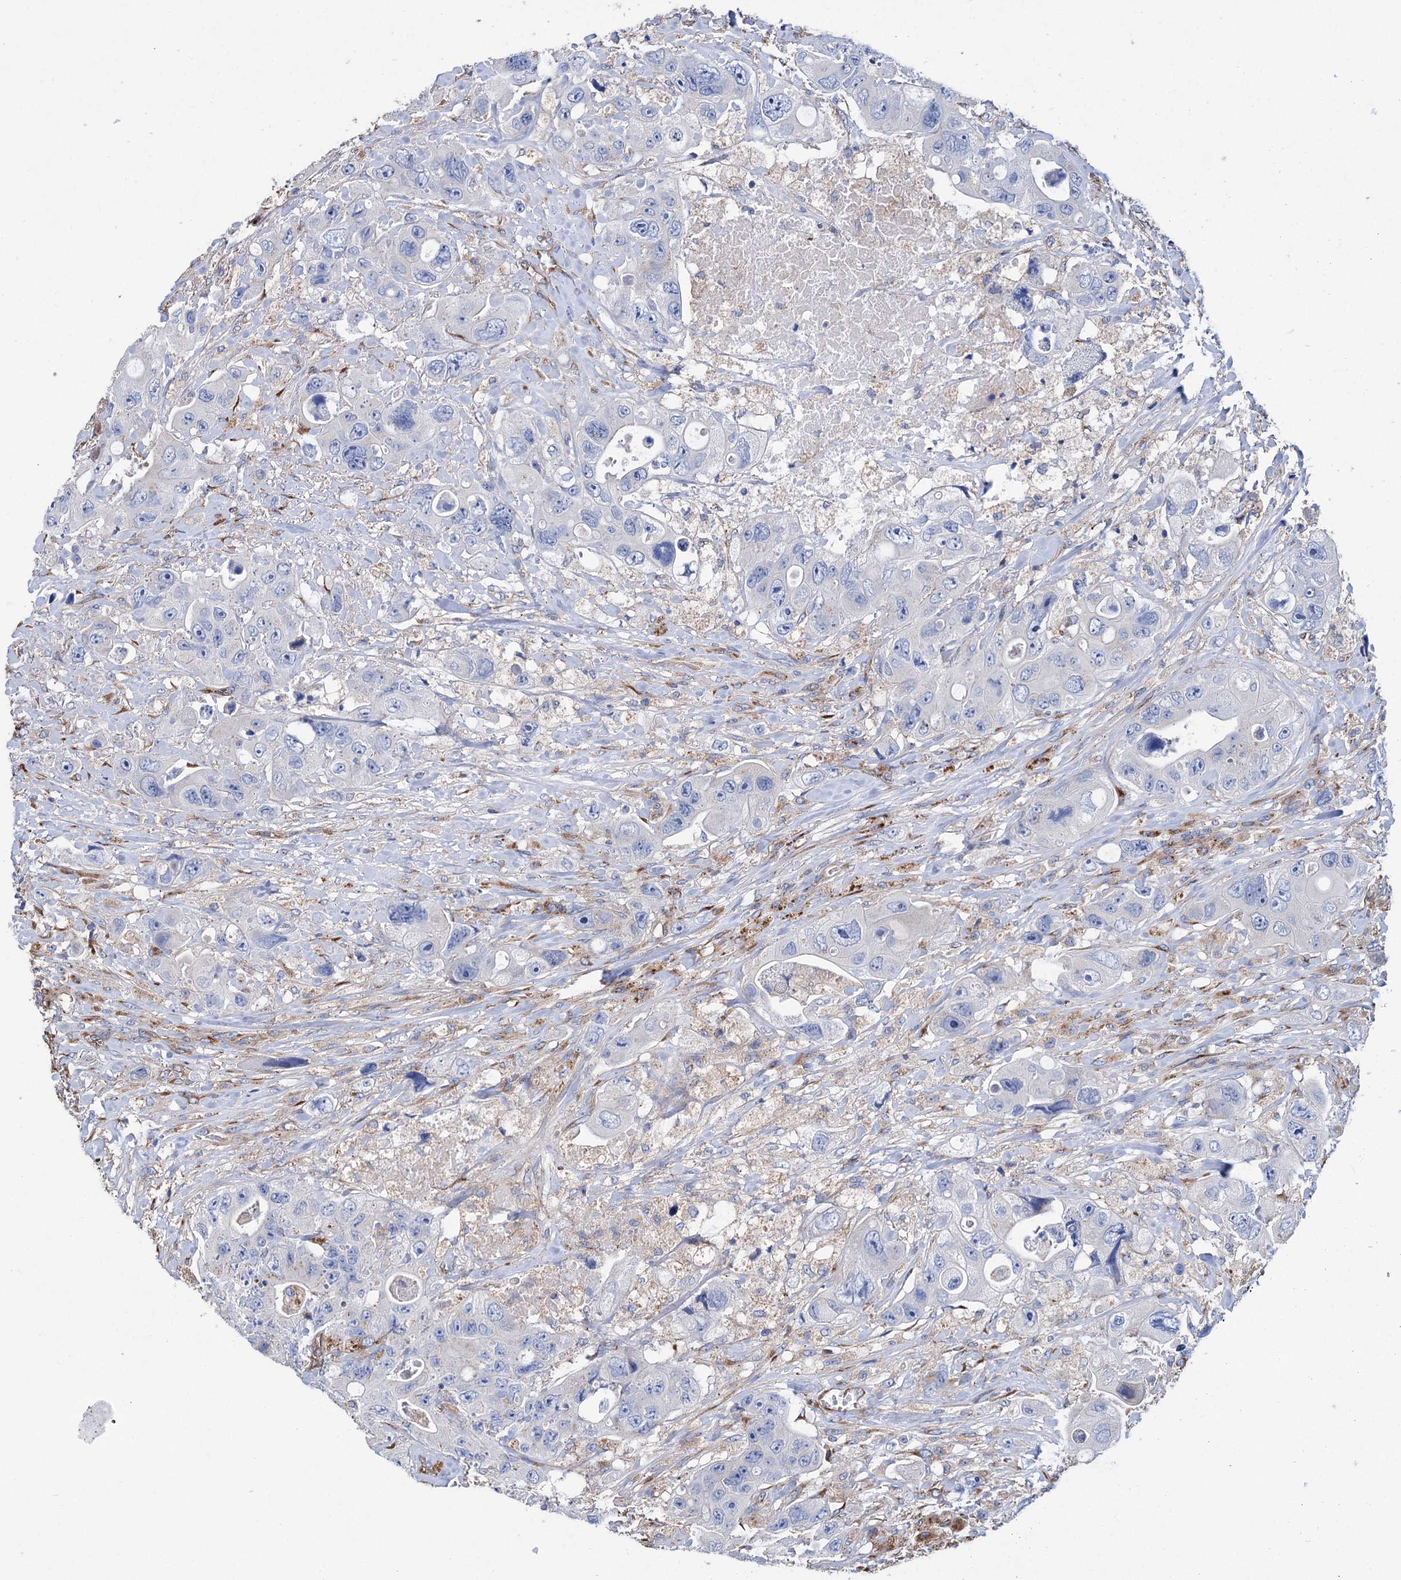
{"staining": {"intensity": "negative", "quantity": "none", "location": "none"}, "tissue": "colorectal cancer", "cell_type": "Tumor cells", "image_type": "cancer", "snomed": [{"axis": "morphology", "description": "Adenocarcinoma, NOS"}, {"axis": "topography", "description": "Colon"}], "caption": "DAB immunohistochemical staining of human colorectal cancer (adenocarcinoma) displays no significant staining in tumor cells.", "gene": "SCPEP1", "patient": {"sex": "female", "age": 46}}